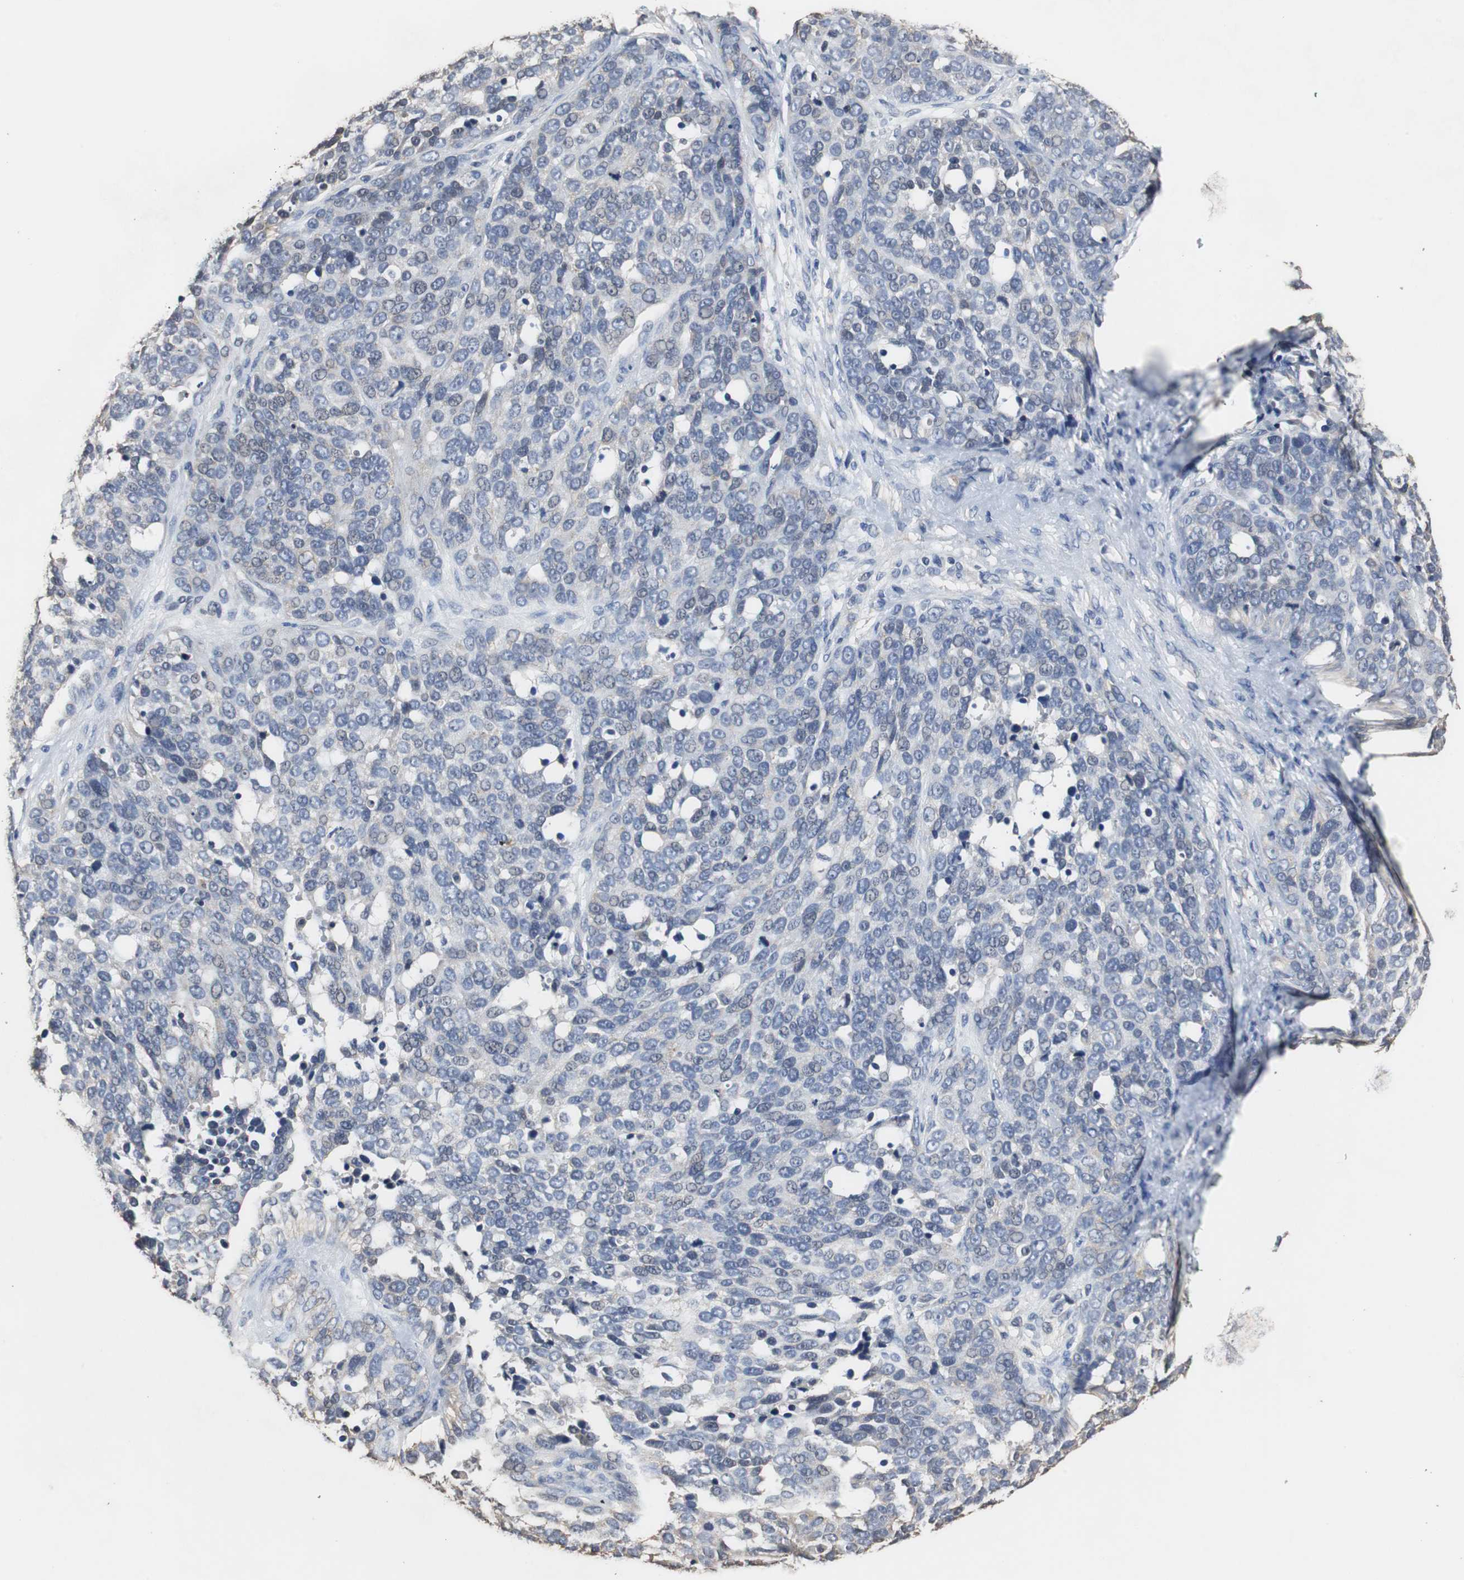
{"staining": {"intensity": "negative", "quantity": "none", "location": "none"}, "tissue": "ovarian cancer", "cell_type": "Tumor cells", "image_type": "cancer", "snomed": [{"axis": "morphology", "description": "Cystadenocarcinoma, serous, NOS"}, {"axis": "topography", "description": "Ovary"}], "caption": "High power microscopy image of an IHC micrograph of ovarian cancer (serous cystadenocarcinoma), revealing no significant positivity in tumor cells. (DAB immunohistochemistry visualized using brightfield microscopy, high magnification).", "gene": "SCIMP", "patient": {"sex": "female", "age": 44}}